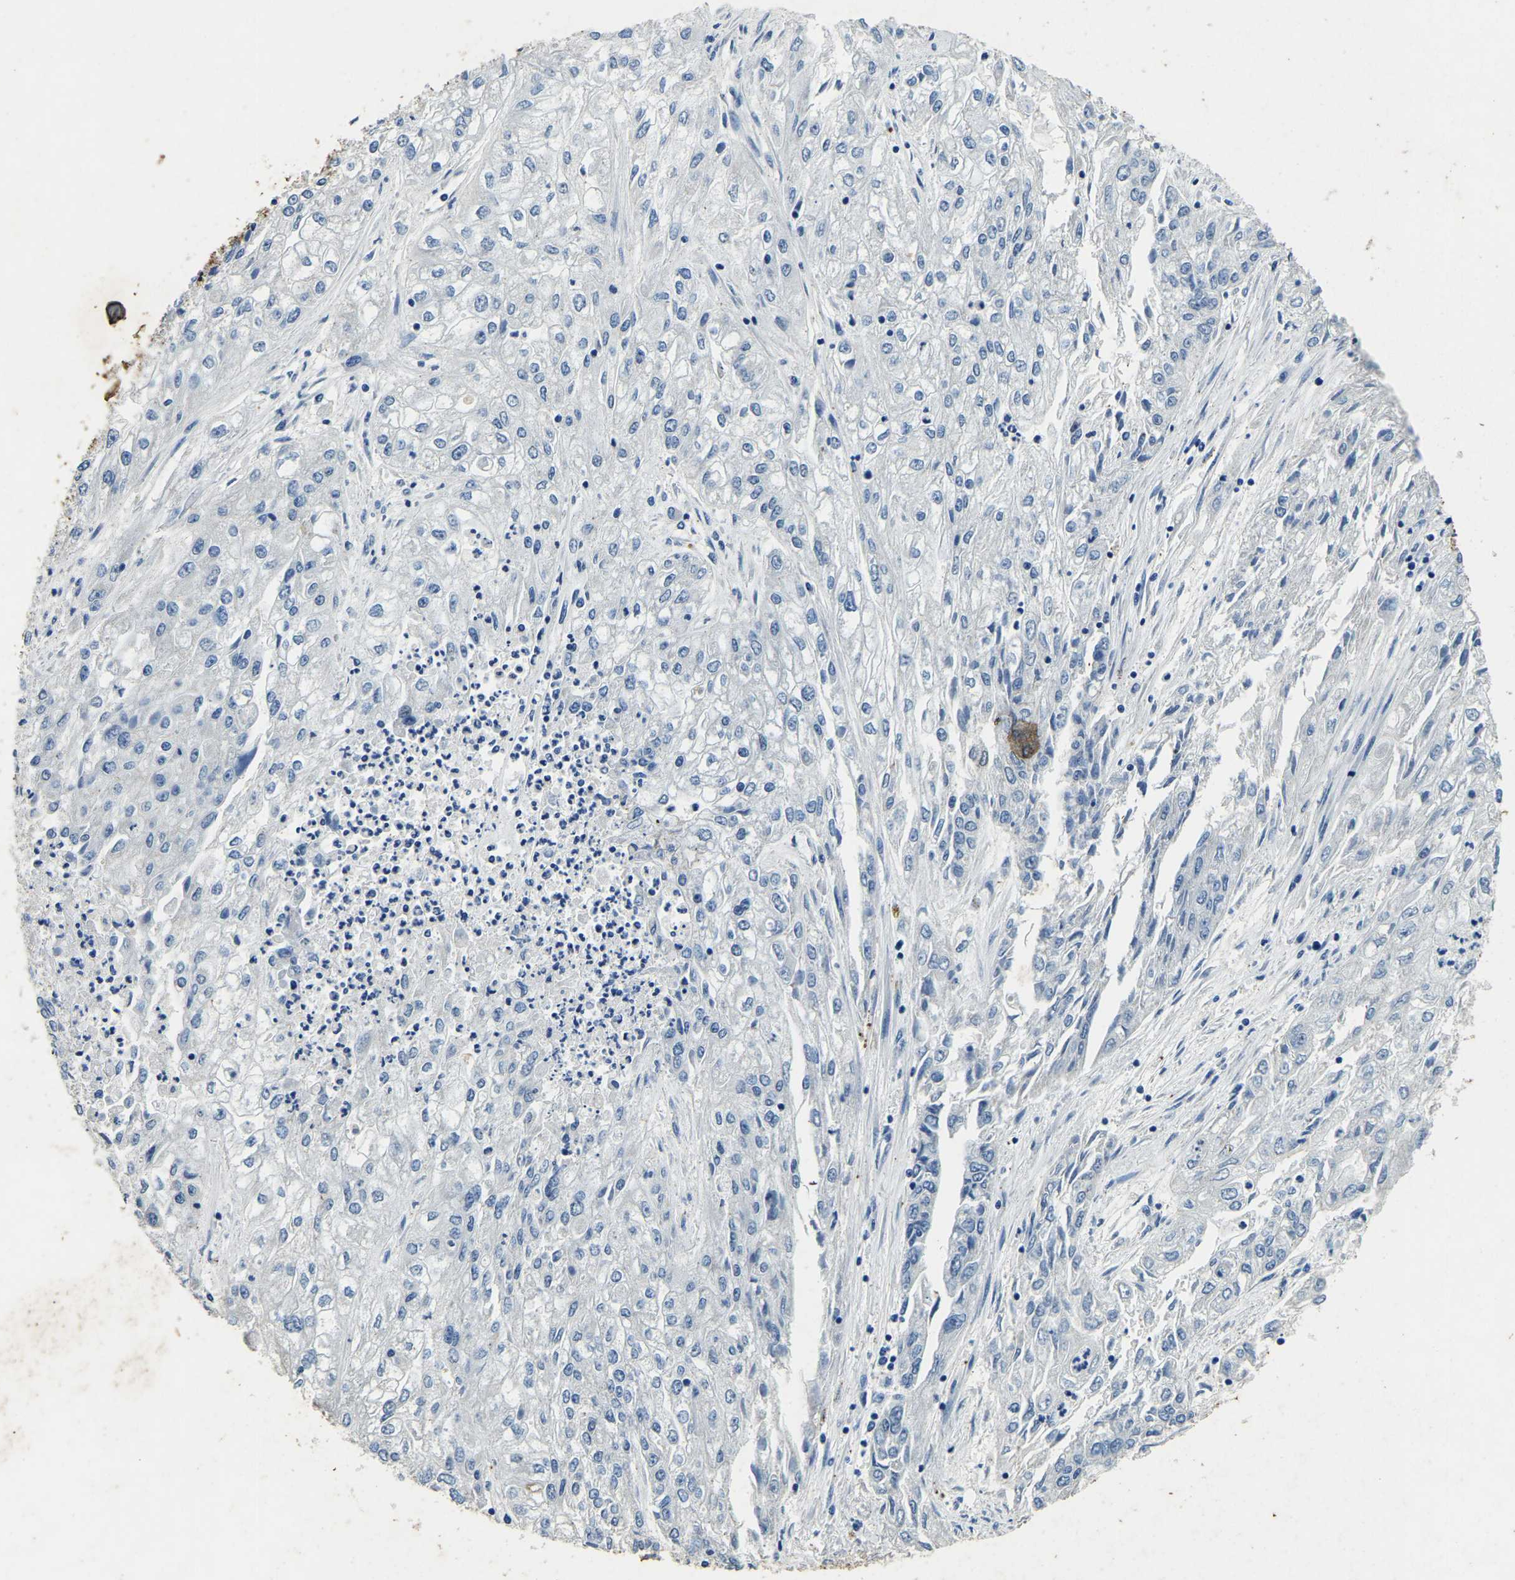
{"staining": {"intensity": "negative", "quantity": "none", "location": "none"}, "tissue": "endometrial cancer", "cell_type": "Tumor cells", "image_type": "cancer", "snomed": [{"axis": "morphology", "description": "Adenocarcinoma, NOS"}, {"axis": "topography", "description": "Endometrium"}], "caption": "Tumor cells show no significant expression in endometrial cancer.", "gene": "UBN2", "patient": {"sex": "female", "age": 49}}